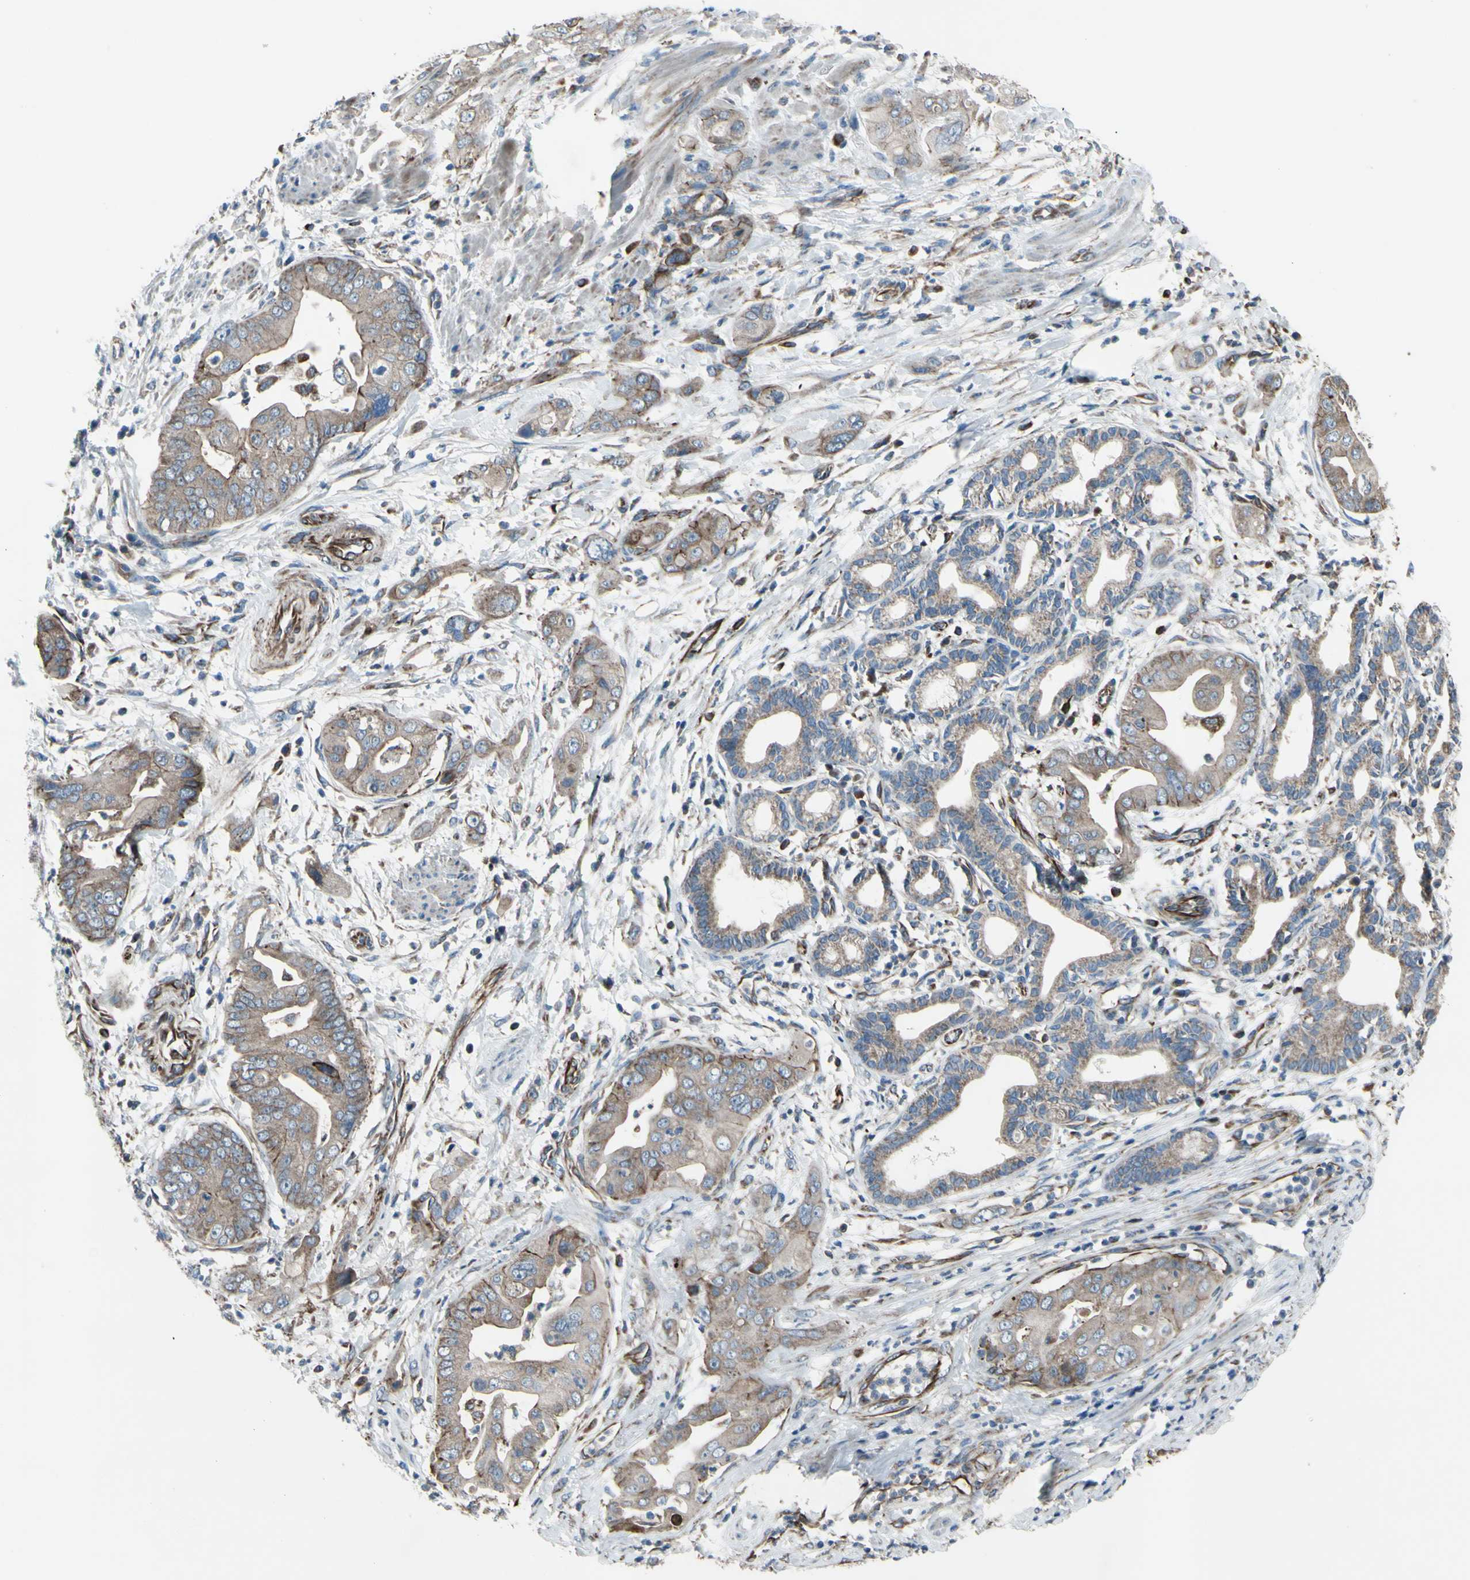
{"staining": {"intensity": "weak", "quantity": ">75%", "location": "cytoplasmic/membranous"}, "tissue": "pancreatic cancer", "cell_type": "Tumor cells", "image_type": "cancer", "snomed": [{"axis": "morphology", "description": "Adenocarcinoma, NOS"}, {"axis": "topography", "description": "Pancreas"}], "caption": "Protein staining shows weak cytoplasmic/membranous staining in about >75% of tumor cells in pancreatic cancer (adenocarcinoma). (DAB IHC, brown staining for protein, blue staining for nuclei).", "gene": "EMC7", "patient": {"sex": "female", "age": 75}}